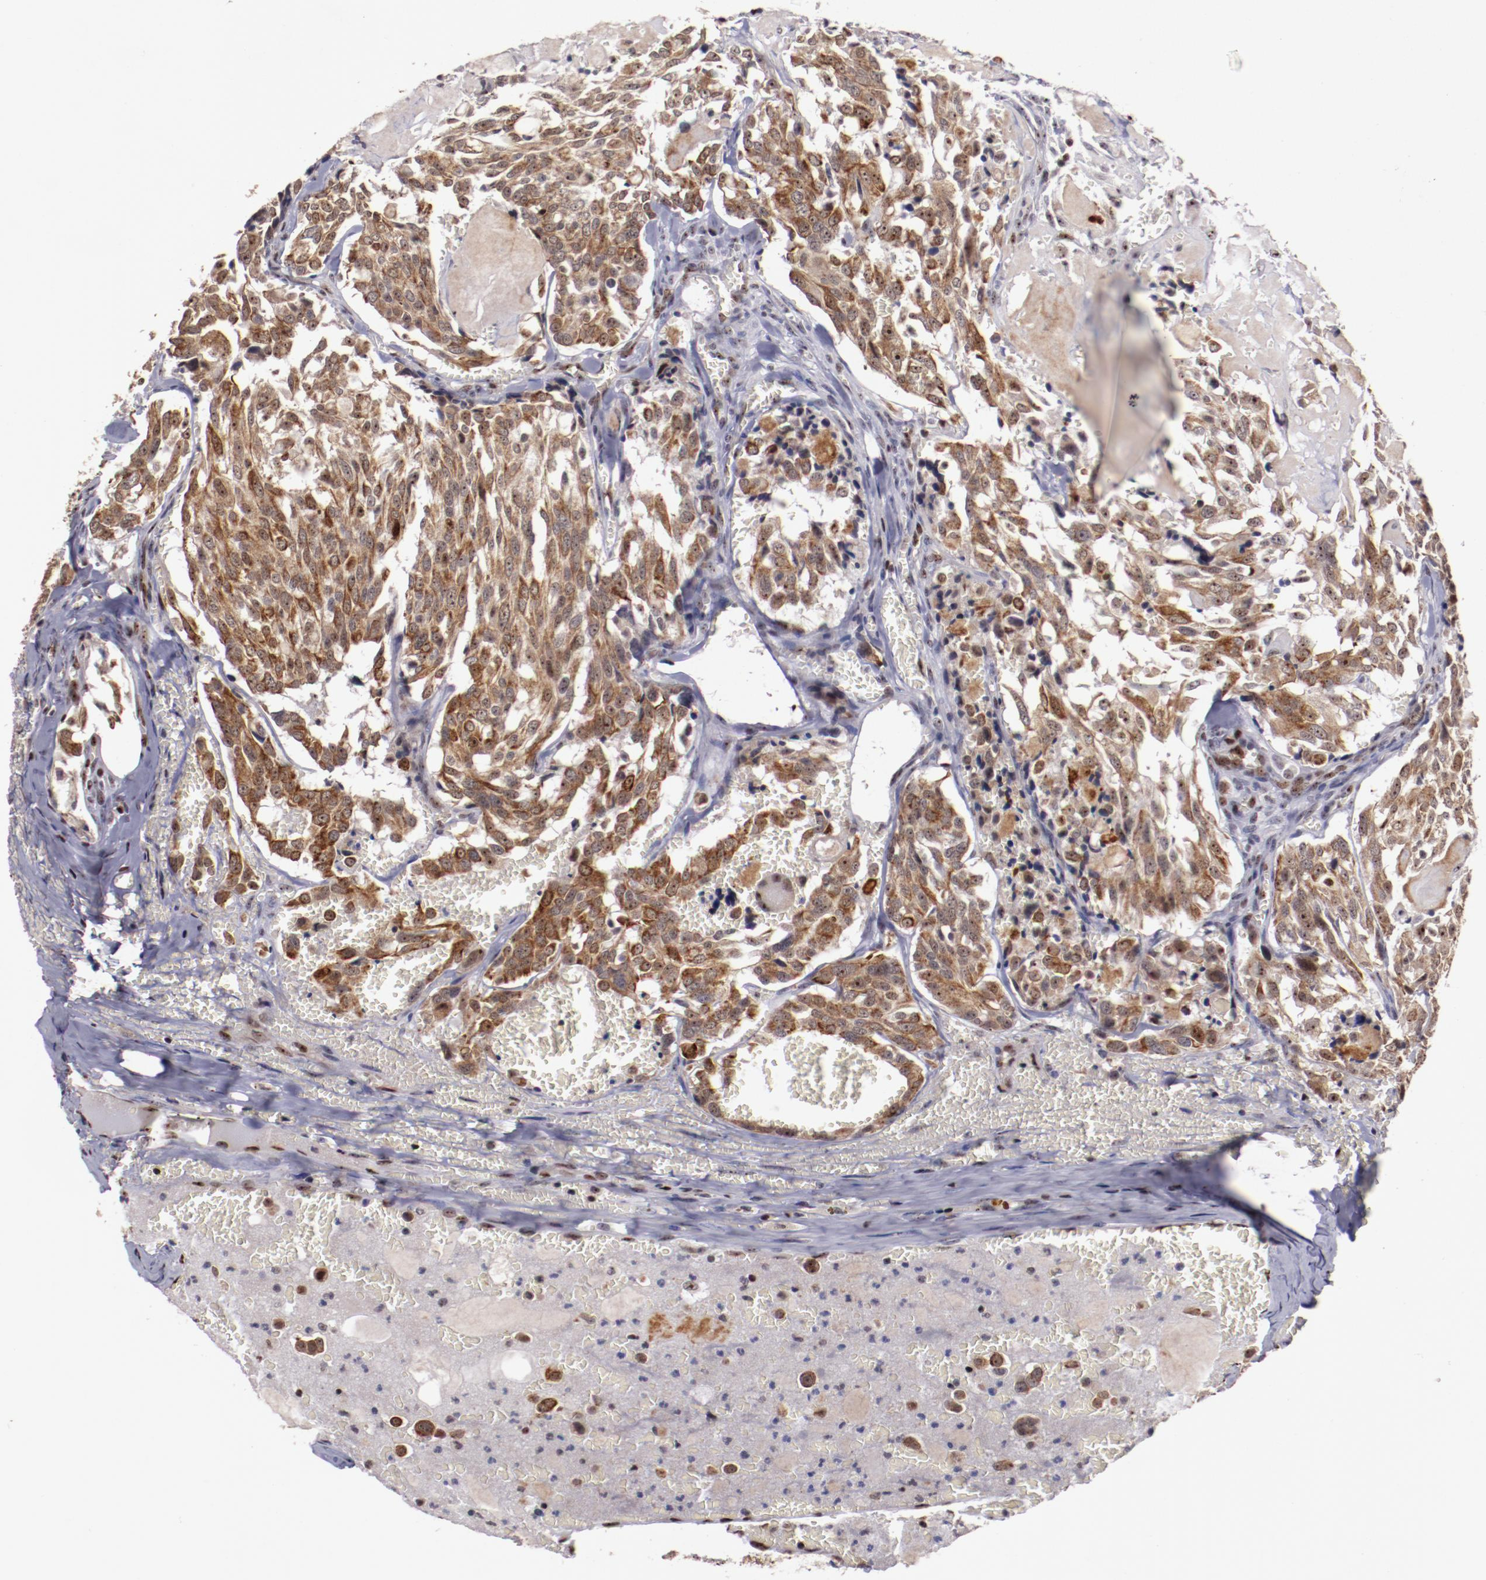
{"staining": {"intensity": "moderate", "quantity": ">75%", "location": "cytoplasmic/membranous,nuclear"}, "tissue": "thyroid cancer", "cell_type": "Tumor cells", "image_type": "cancer", "snomed": [{"axis": "morphology", "description": "Carcinoma, NOS"}, {"axis": "morphology", "description": "Carcinoid, malignant, NOS"}, {"axis": "topography", "description": "Thyroid gland"}], "caption": "A brown stain highlights moderate cytoplasmic/membranous and nuclear expression of a protein in thyroid cancer (malignant carcinoid) tumor cells.", "gene": "DDX24", "patient": {"sex": "male", "age": 33}}